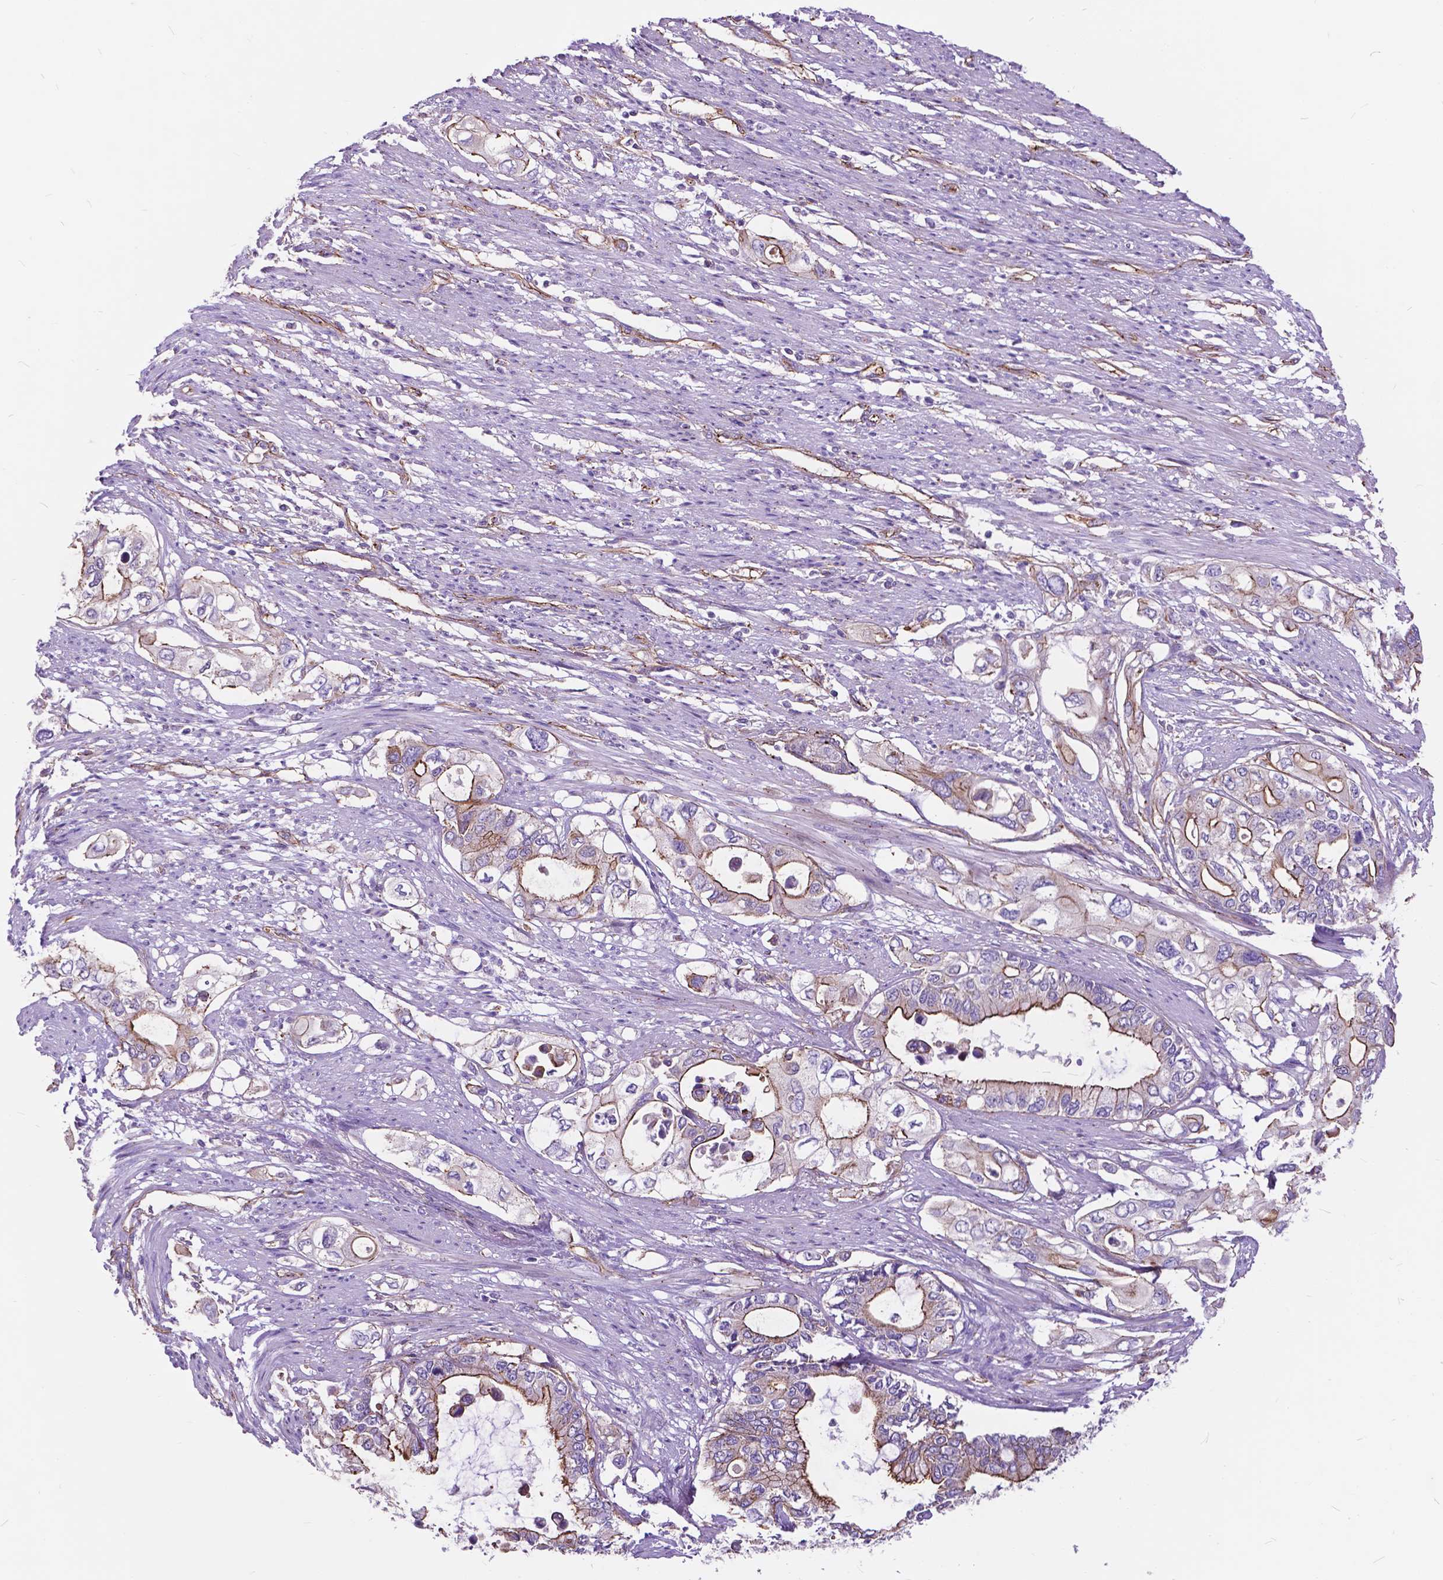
{"staining": {"intensity": "moderate", "quantity": "<25%", "location": "cytoplasmic/membranous"}, "tissue": "pancreatic cancer", "cell_type": "Tumor cells", "image_type": "cancer", "snomed": [{"axis": "morphology", "description": "Adenocarcinoma, NOS"}, {"axis": "topography", "description": "Pancreas"}], "caption": "An IHC micrograph of neoplastic tissue is shown. Protein staining in brown highlights moderate cytoplasmic/membranous positivity in pancreatic adenocarcinoma within tumor cells.", "gene": "FLT4", "patient": {"sex": "female", "age": 63}}